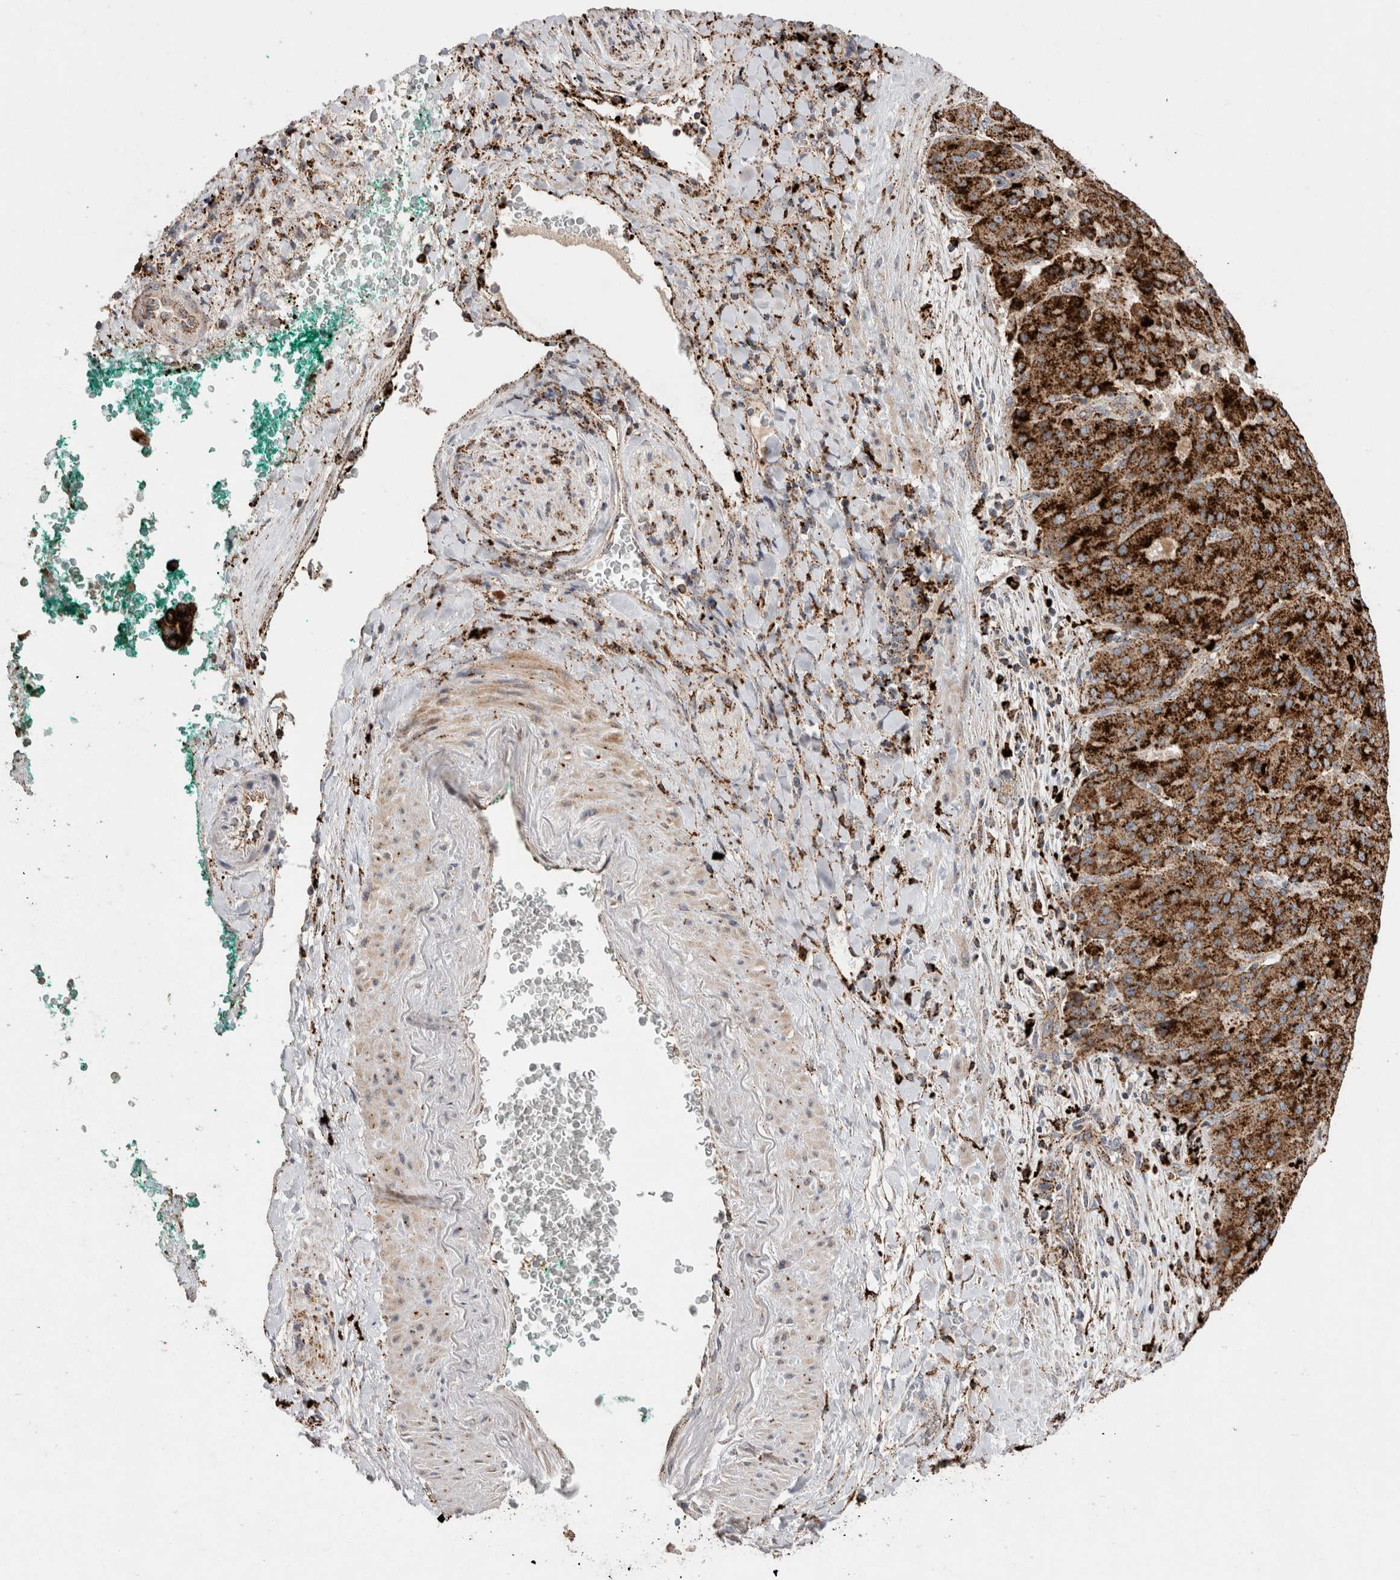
{"staining": {"intensity": "strong", "quantity": ">75%", "location": "cytoplasmic/membranous"}, "tissue": "liver cancer", "cell_type": "Tumor cells", "image_type": "cancer", "snomed": [{"axis": "morphology", "description": "Carcinoma, Hepatocellular, NOS"}, {"axis": "topography", "description": "Liver"}], "caption": "IHC histopathology image of neoplastic tissue: human liver cancer (hepatocellular carcinoma) stained using IHC shows high levels of strong protein expression localized specifically in the cytoplasmic/membranous of tumor cells, appearing as a cytoplasmic/membranous brown color.", "gene": "CTSA", "patient": {"sex": "male", "age": 65}}